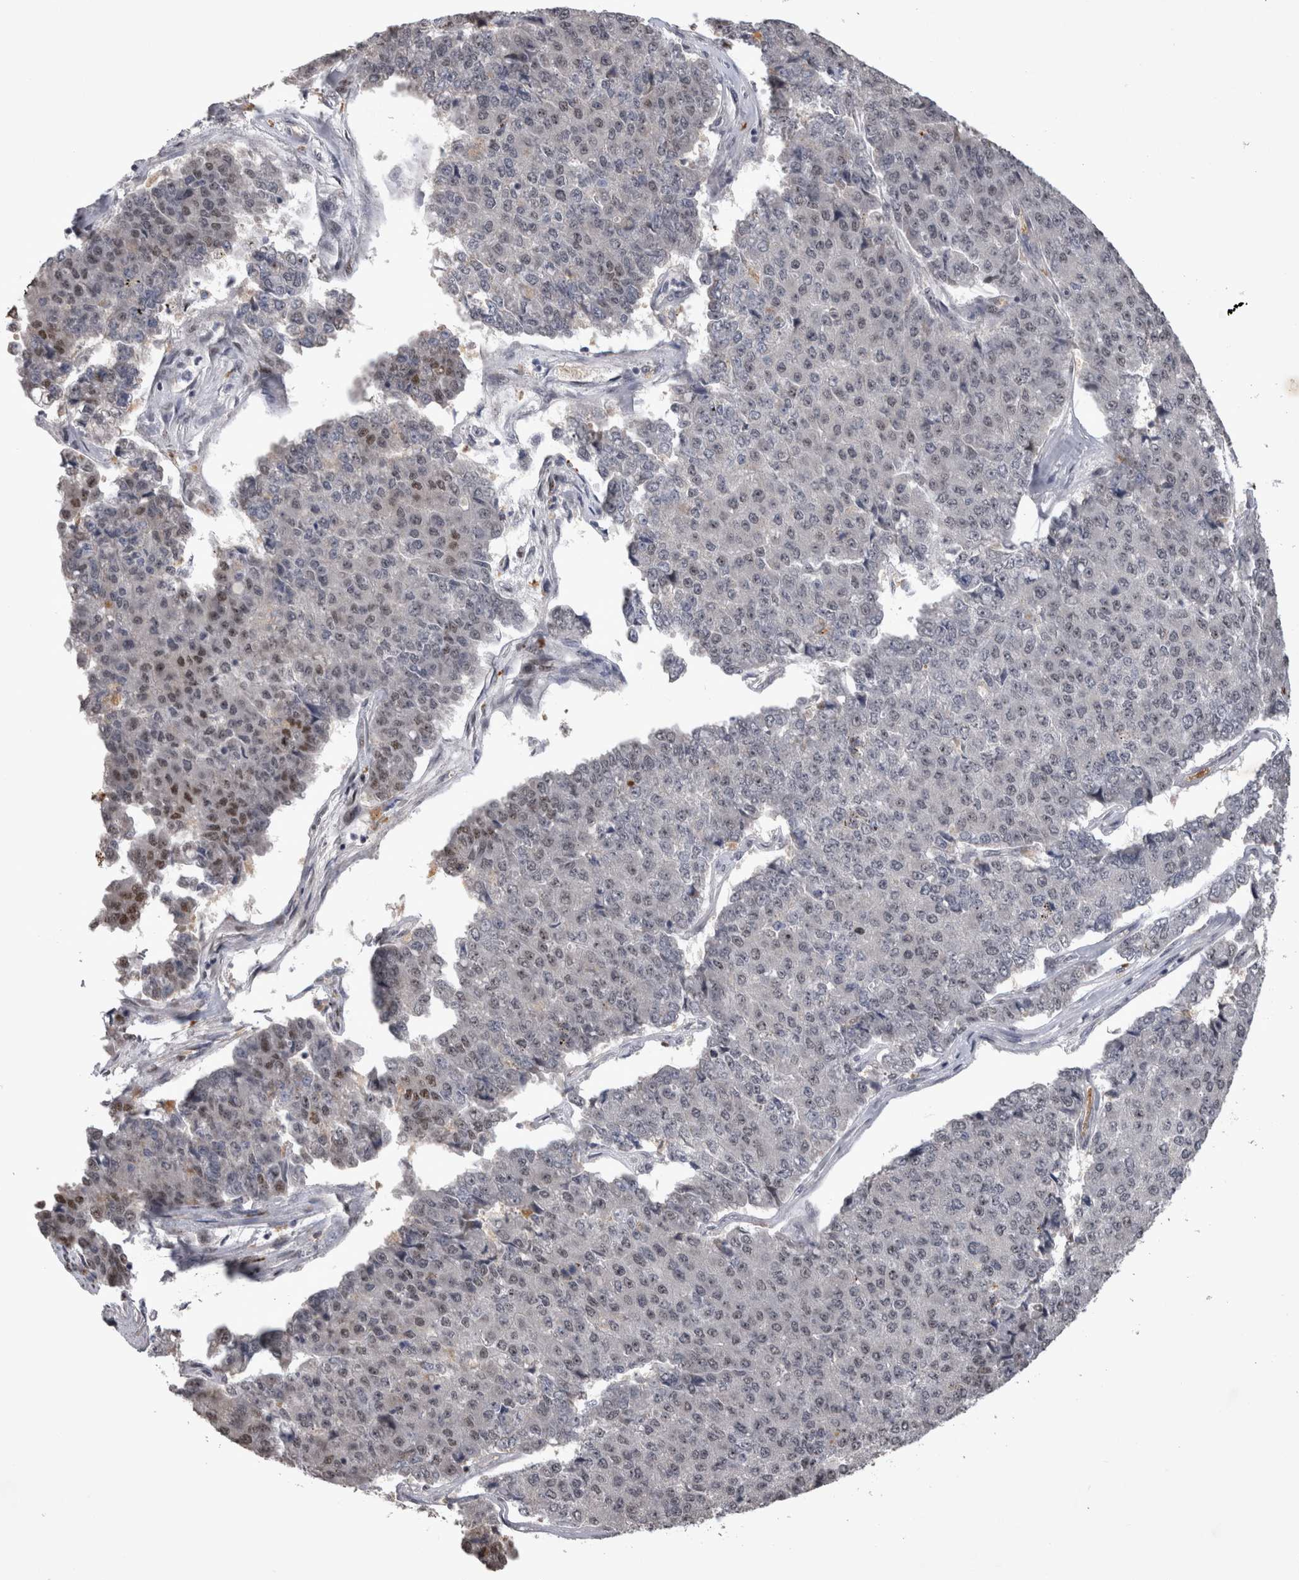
{"staining": {"intensity": "moderate", "quantity": "<25%", "location": "nuclear"}, "tissue": "pancreatic cancer", "cell_type": "Tumor cells", "image_type": "cancer", "snomed": [{"axis": "morphology", "description": "Adenocarcinoma, NOS"}, {"axis": "topography", "description": "Pancreas"}], "caption": "Protein staining demonstrates moderate nuclear staining in approximately <25% of tumor cells in pancreatic cancer (adenocarcinoma).", "gene": "IFI44", "patient": {"sex": "male", "age": 50}}